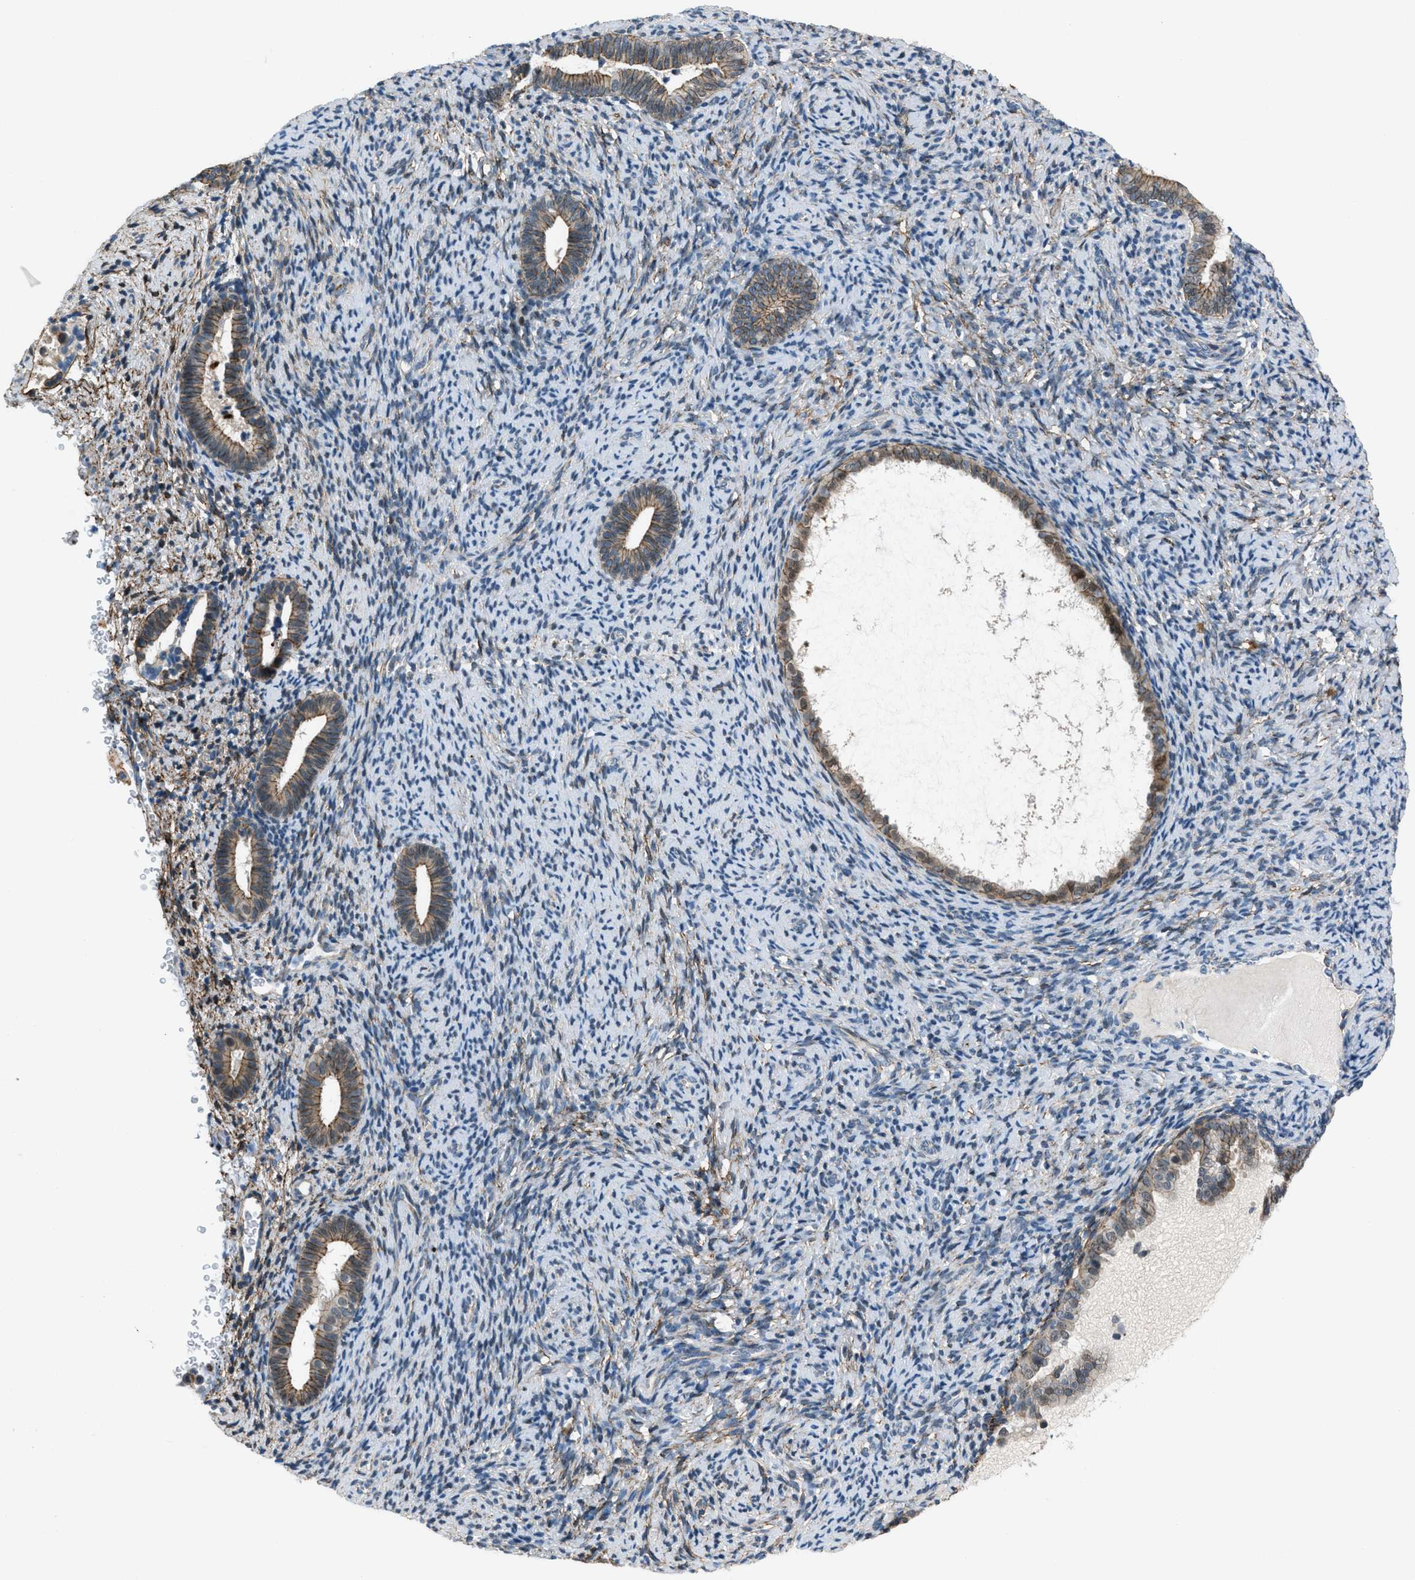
{"staining": {"intensity": "negative", "quantity": "none", "location": "none"}, "tissue": "endometrium", "cell_type": "Cells in endometrial stroma", "image_type": "normal", "snomed": [{"axis": "morphology", "description": "Normal tissue, NOS"}, {"axis": "topography", "description": "Endometrium"}], "caption": "IHC image of normal human endometrium stained for a protein (brown), which reveals no positivity in cells in endometrial stroma.", "gene": "FBN1", "patient": {"sex": "female", "age": 51}}